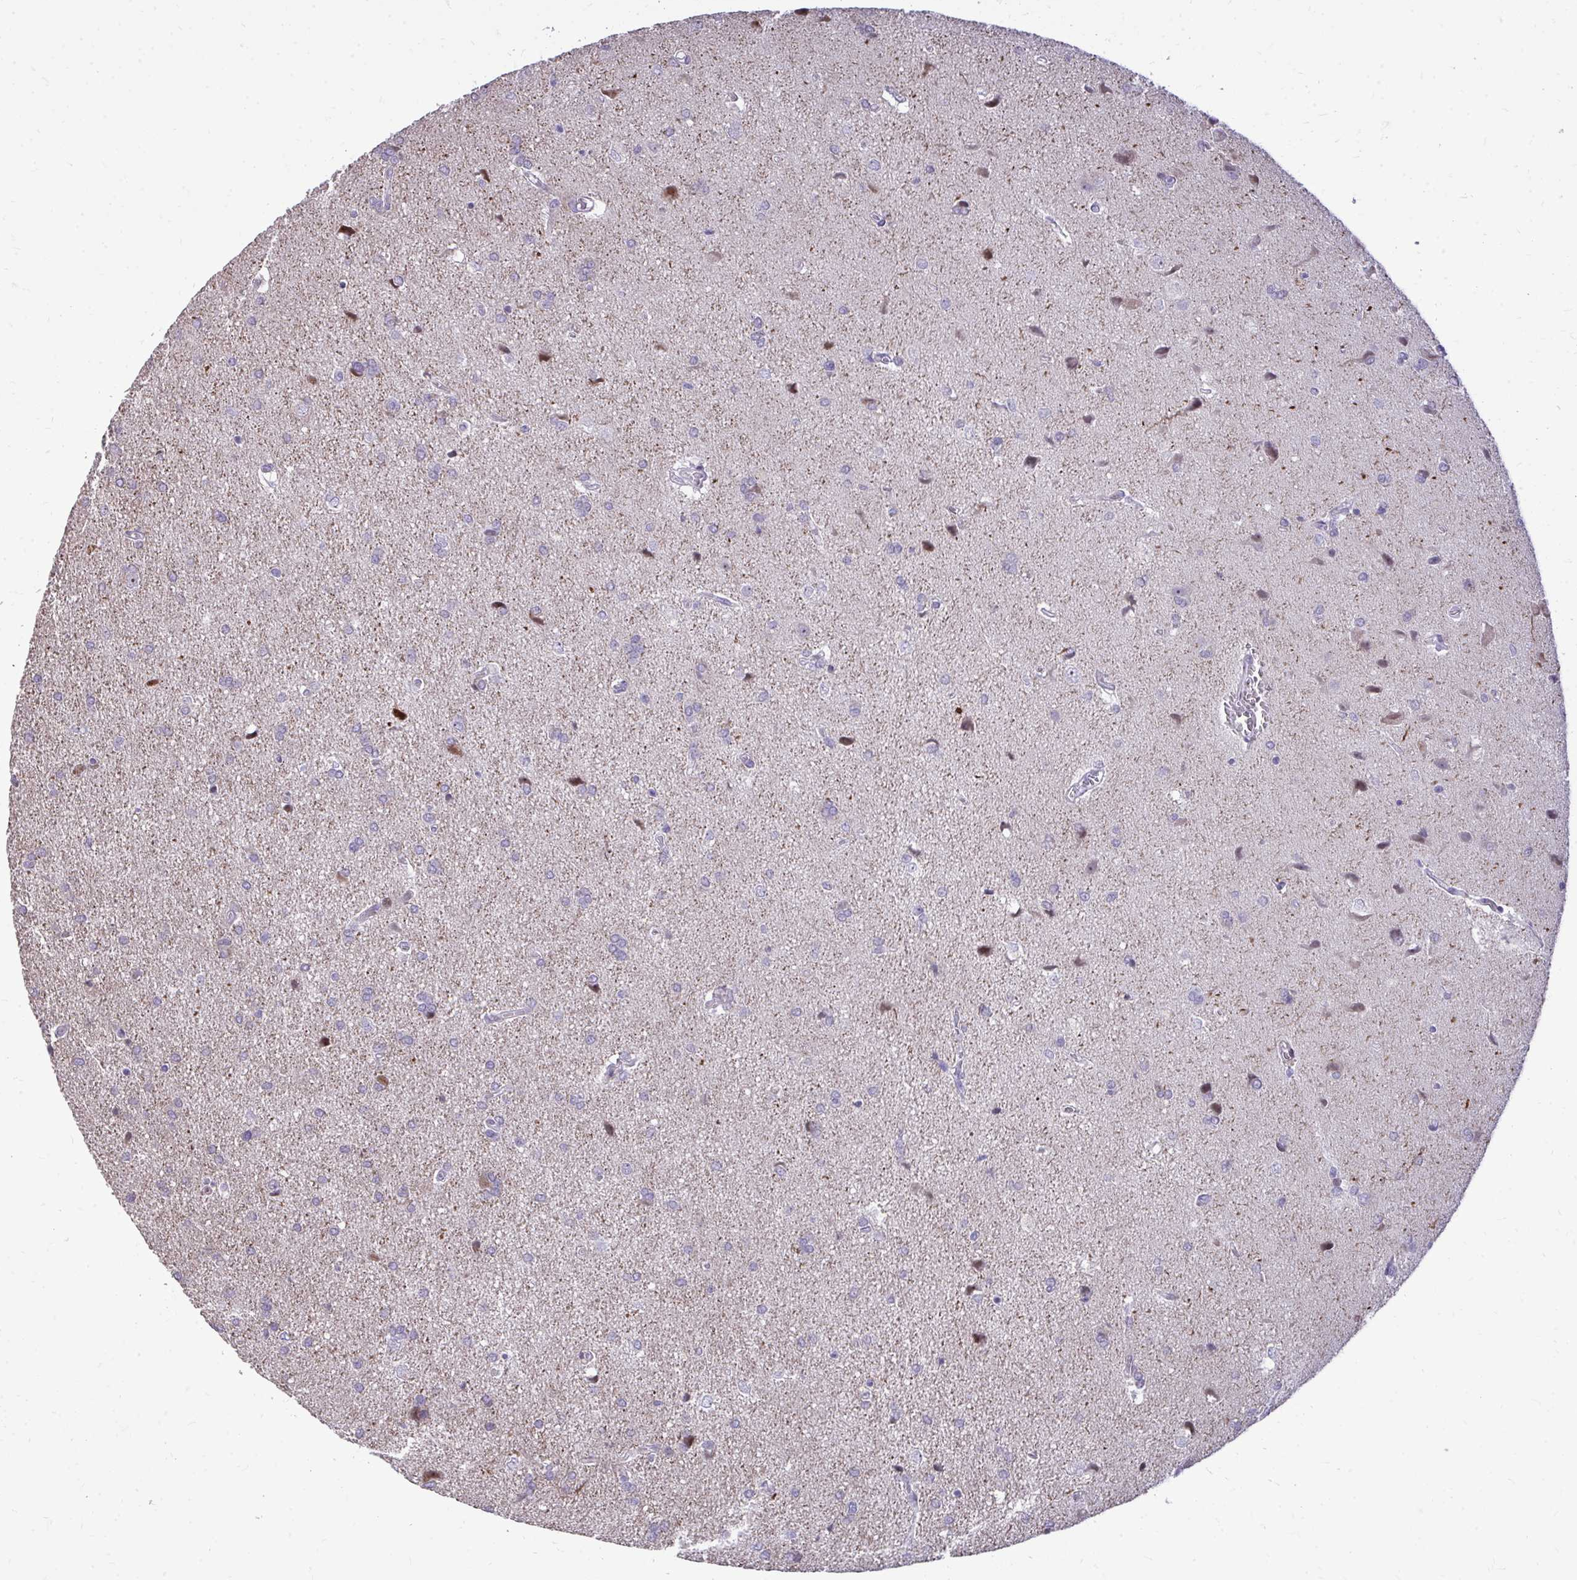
{"staining": {"intensity": "negative", "quantity": "none", "location": "none"}, "tissue": "glioma", "cell_type": "Tumor cells", "image_type": "cancer", "snomed": [{"axis": "morphology", "description": "Glioma, malignant, High grade"}, {"axis": "topography", "description": "Brain"}], "caption": "Tumor cells show no significant protein expression in glioma.", "gene": "DLX4", "patient": {"sex": "male", "age": 68}}